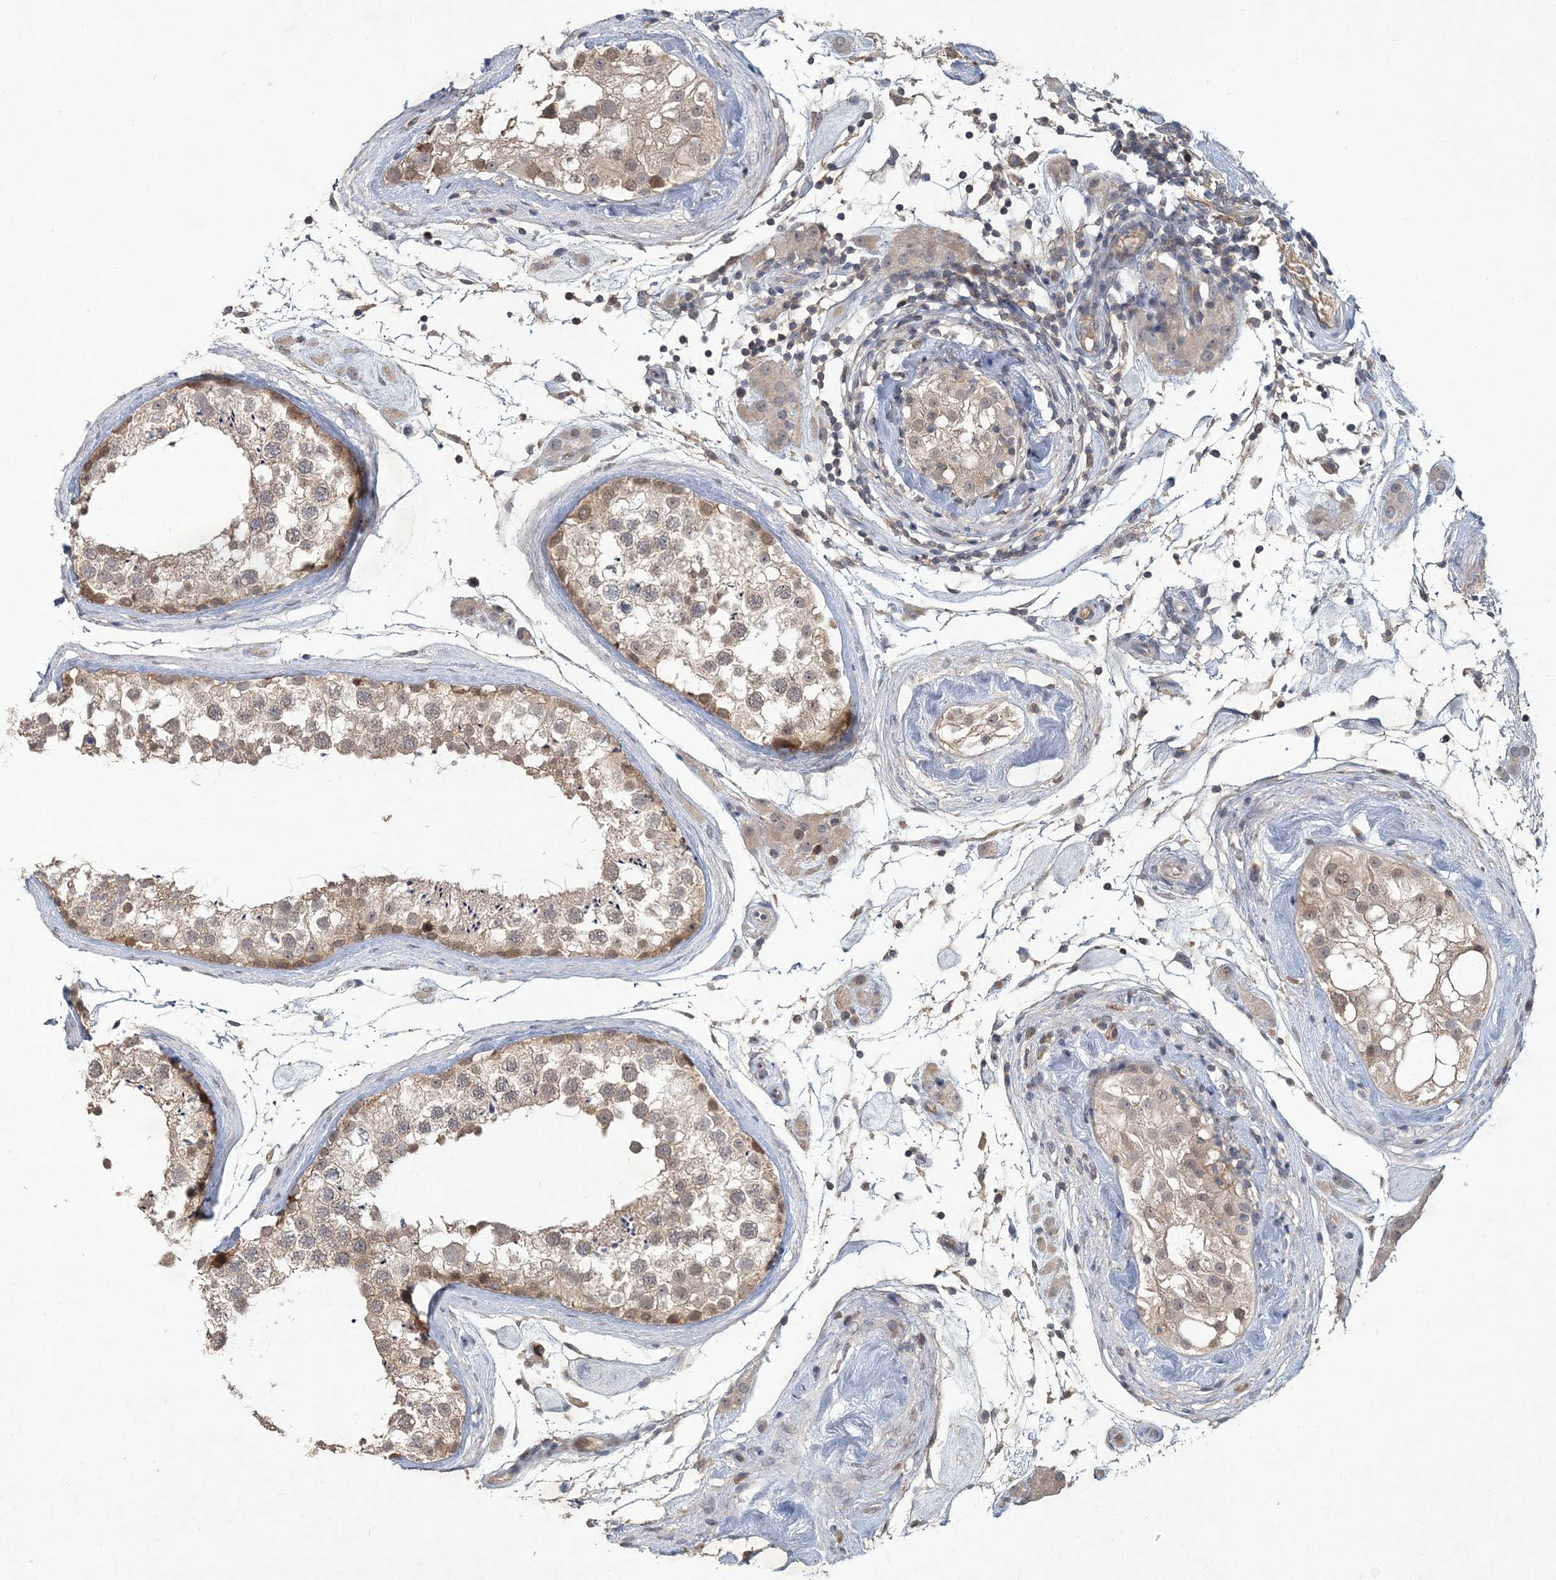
{"staining": {"intensity": "moderate", "quantity": "25%-75%", "location": "cytoplasmic/membranous"}, "tissue": "testis", "cell_type": "Cells in seminiferous ducts", "image_type": "normal", "snomed": [{"axis": "morphology", "description": "Normal tissue, NOS"}, {"axis": "topography", "description": "Testis"}], "caption": "The micrograph reveals staining of normal testis, revealing moderate cytoplasmic/membranous protein expression (brown color) within cells in seminiferous ducts. (DAB IHC, brown staining for protein, blue staining for nuclei).", "gene": "RNF25", "patient": {"sex": "male", "age": 46}}